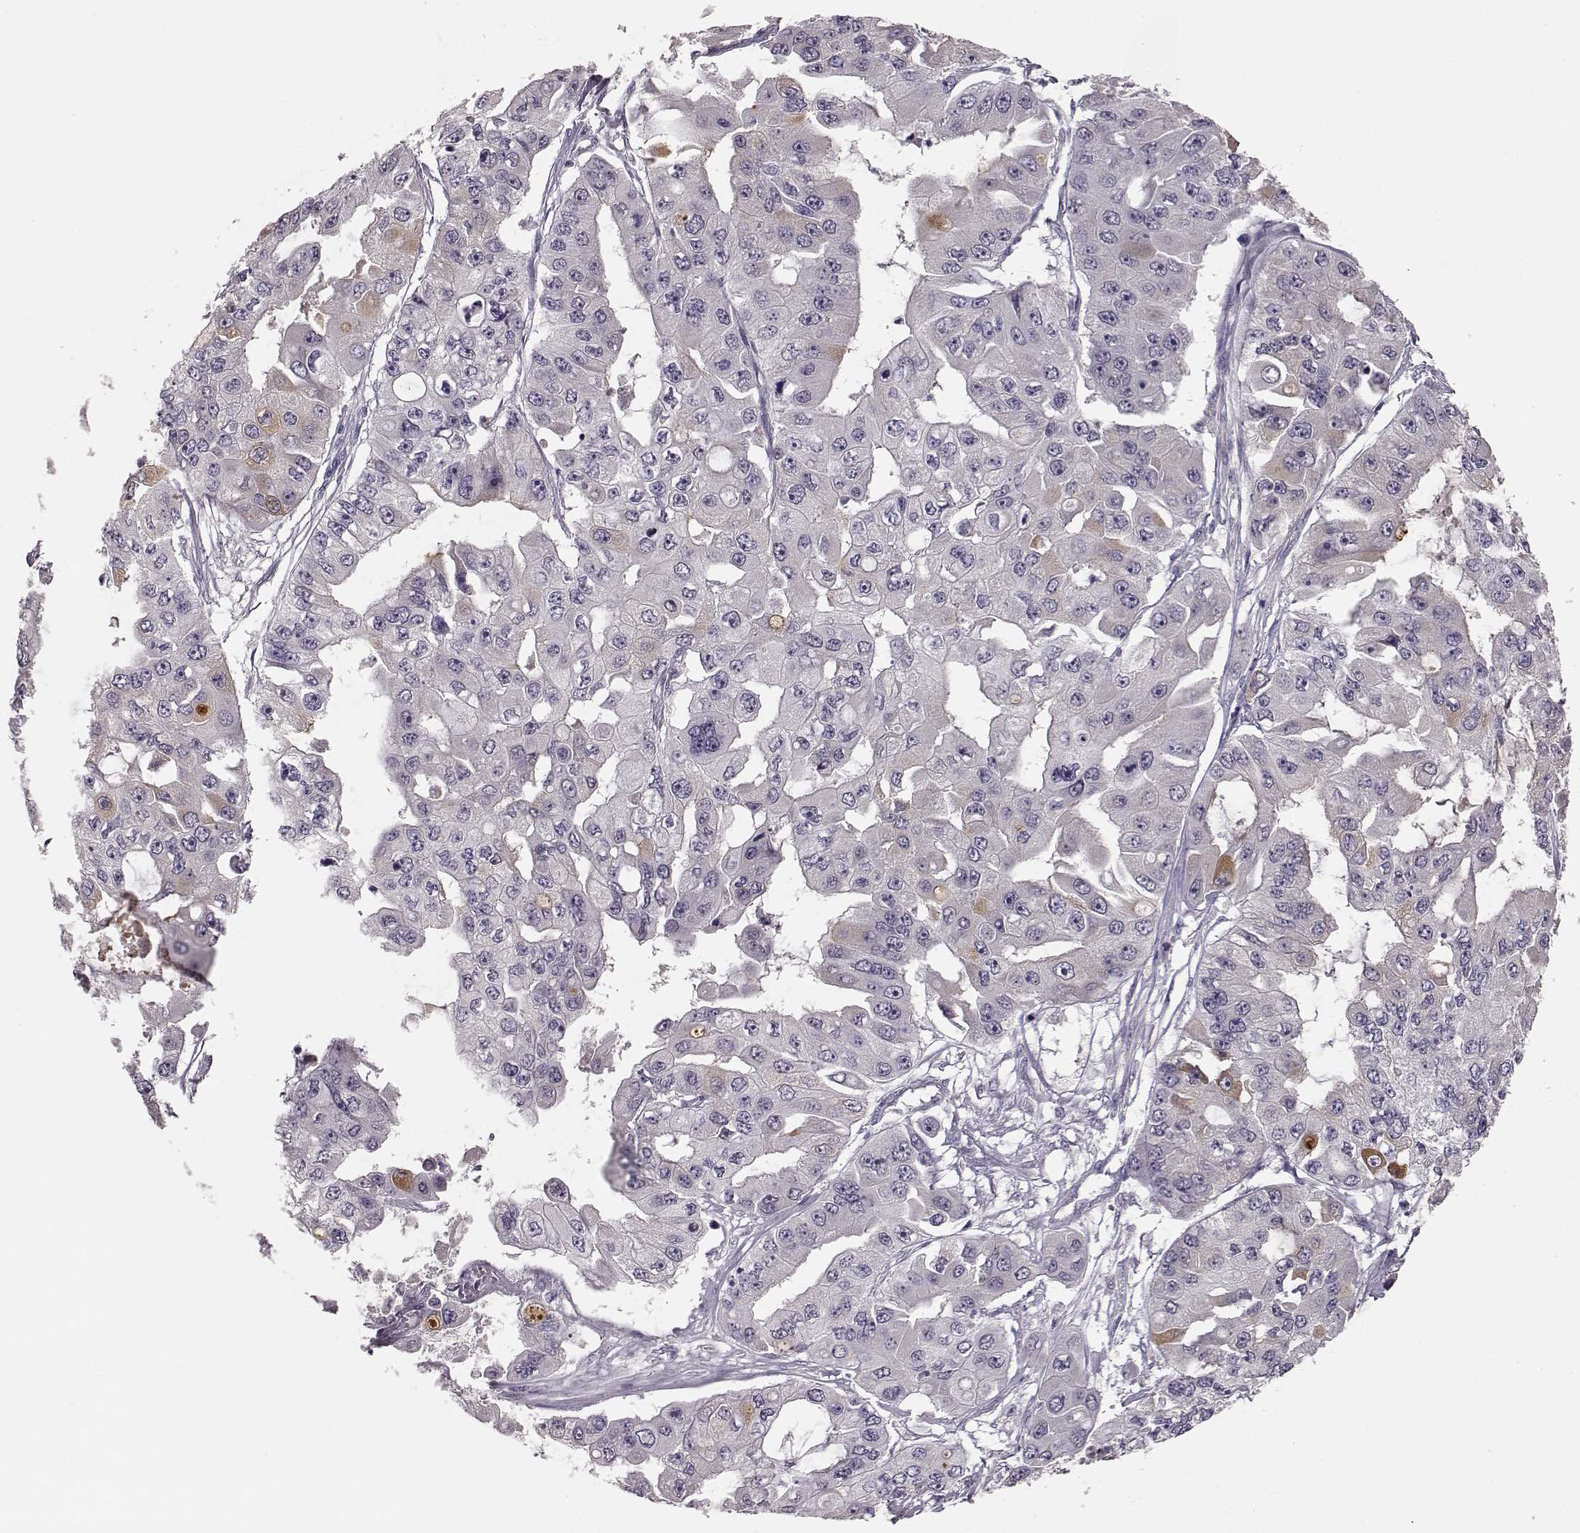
{"staining": {"intensity": "negative", "quantity": "none", "location": "none"}, "tissue": "ovarian cancer", "cell_type": "Tumor cells", "image_type": "cancer", "snomed": [{"axis": "morphology", "description": "Cystadenocarcinoma, serous, NOS"}, {"axis": "topography", "description": "Ovary"}], "caption": "Photomicrograph shows no protein staining in tumor cells of ovarian serous cystadenocarcinoma tissue.", "gene": "BFSP2", "patient": {"sex": "female", "age": 56}}